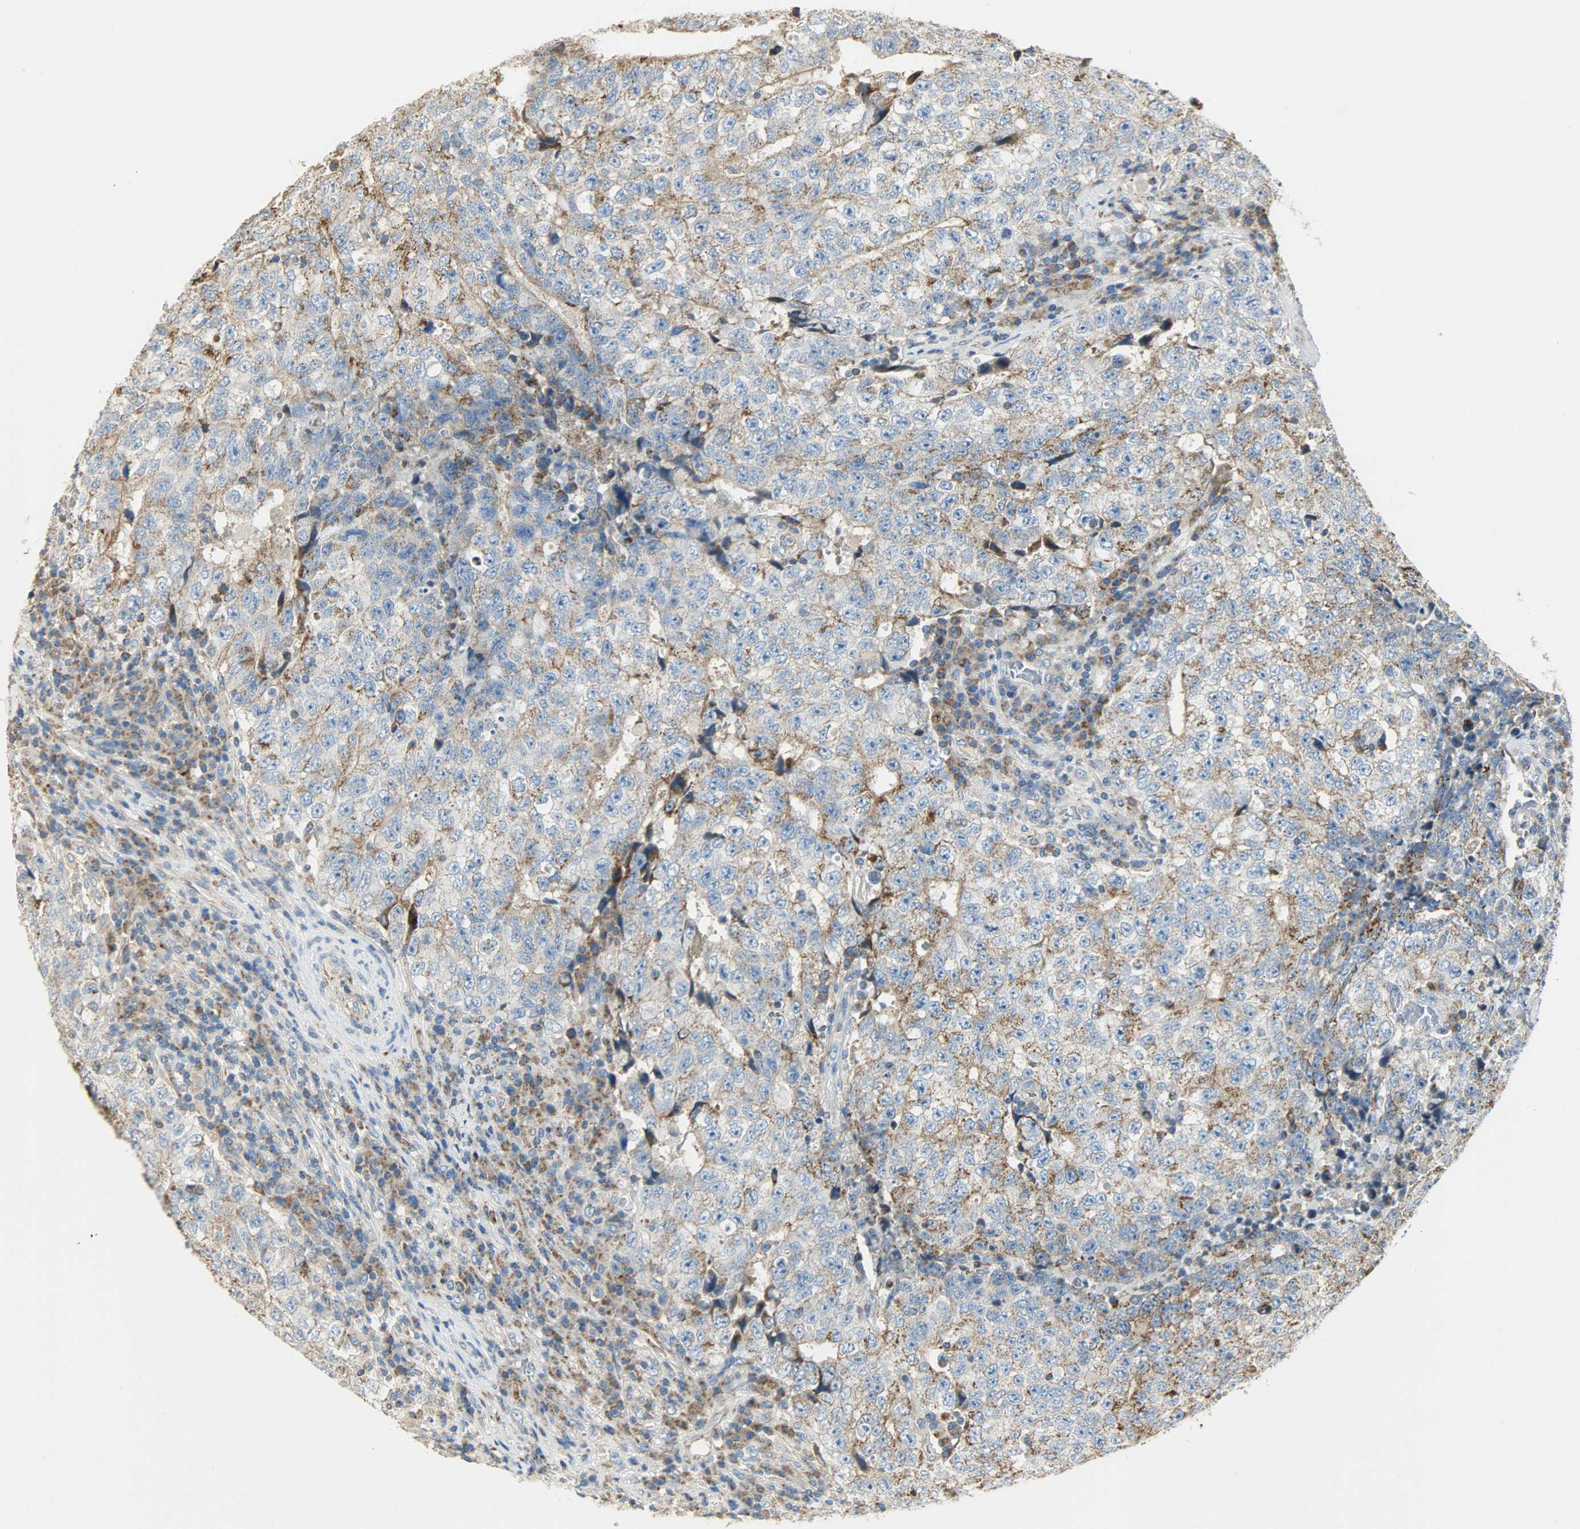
{"staining": {"intensity": "moderate", "quantity": ">75%", "location": "cytoplasmic/membranous"}, "tissue": "testis cancer", "cell_type": "Tumor cells", "image_type": "cancer", "snomed": [{"axis": "morphology", "description": "Necrosis, NOS"}, {"axis": "morphology", "description": "Carcinoma, Embryonal, NOS"}, {"axis": "topography", "description": "Testis"}], "caption": "Testis embryonal carcinoma stained with a protein marker displays moderate staining in tumor cells.", "gene": "NNT", "patient": {"sex": "male", "age": 19}}